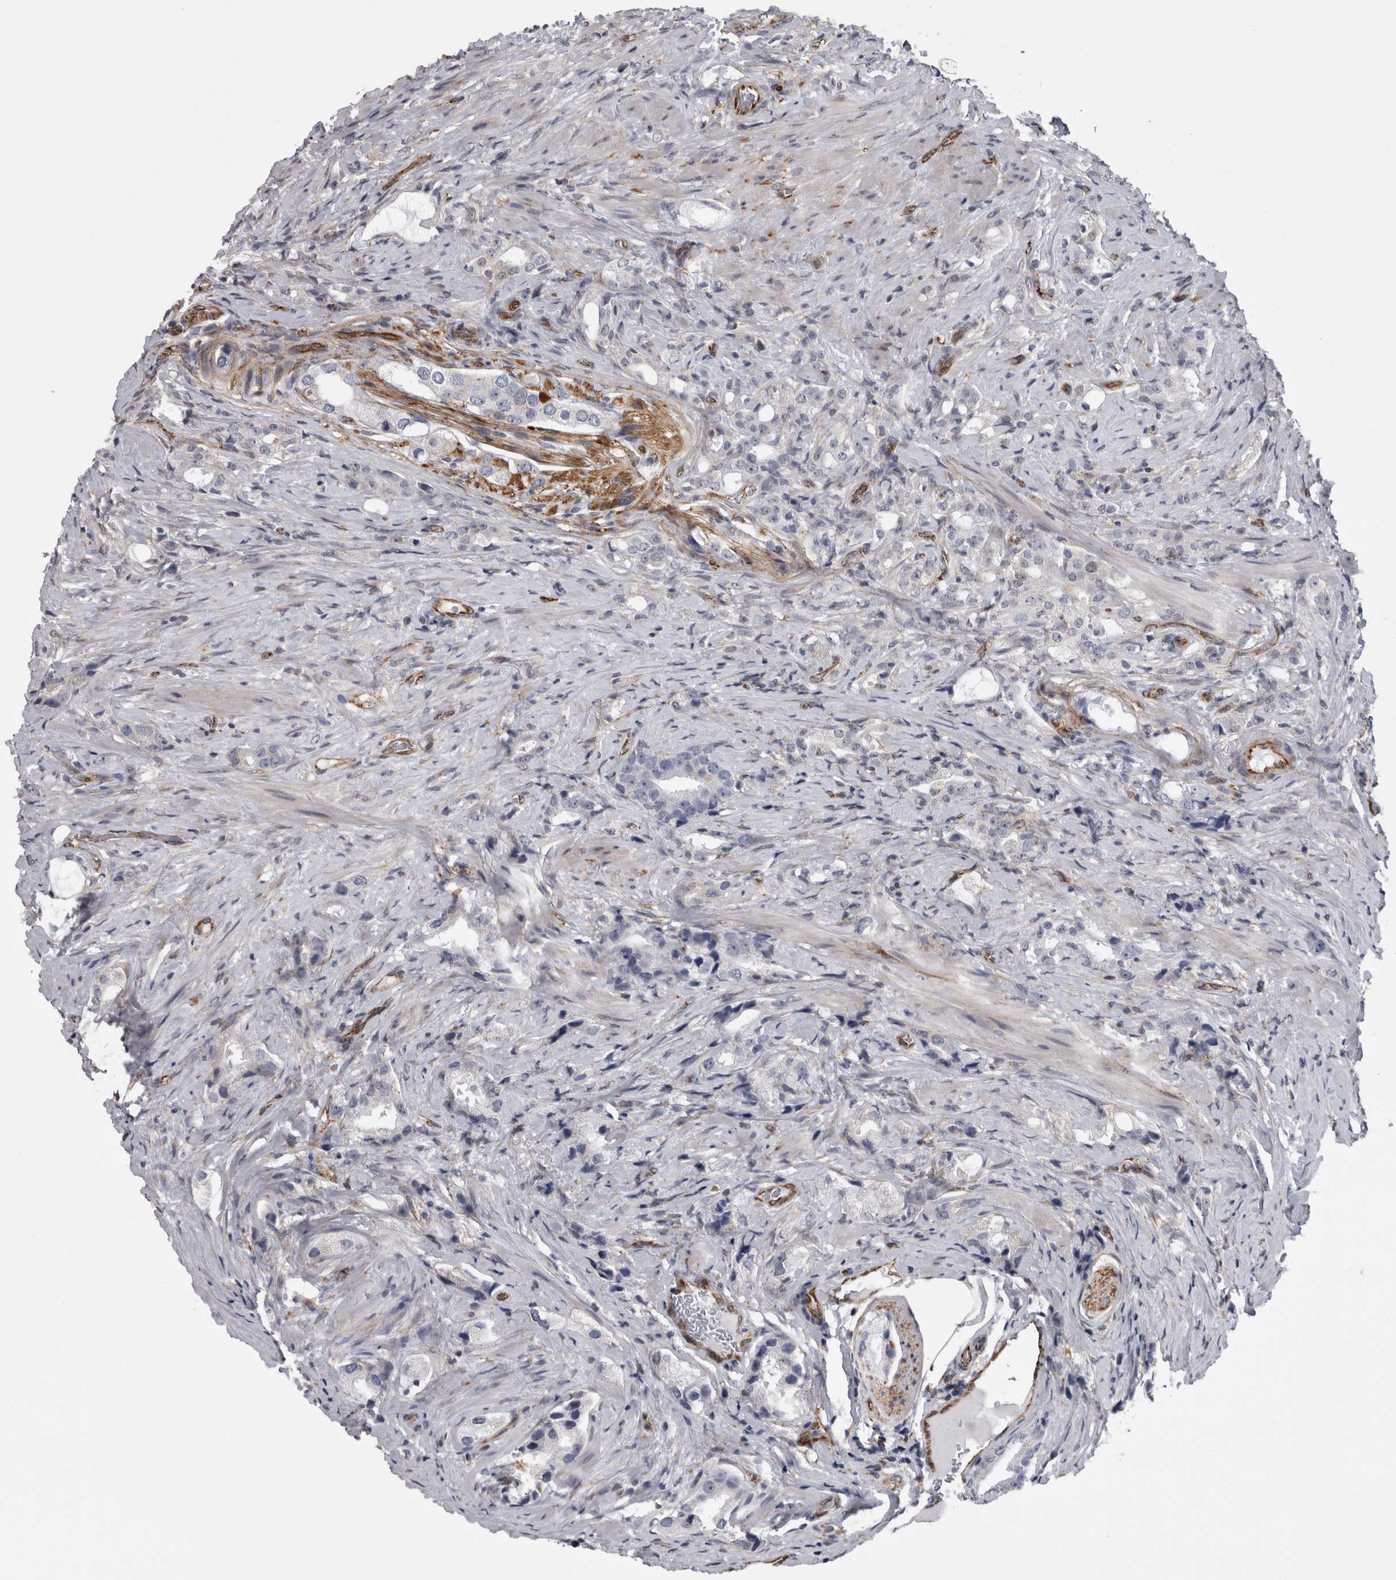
{"staining": {"intensity": "negative", "quantity": "none", "location": "none"}, "tissue": "prostate cancer", "cell_type": "Tumor cells", "image_type": "cancer", "snomed": [{"axis": "morphology", "description": "Adenocarcinoma, High grade"}, {"axis": "topography", "description": "Prostate"}], "caption": "High power microscopy histopathology image of an immunohistochemistry (IHC) histopathology image of prostate cancer, revealing no significant staining in tumor cells.", "gene": "ACOT7", "patient": {"sex": "male", "age": 63}}